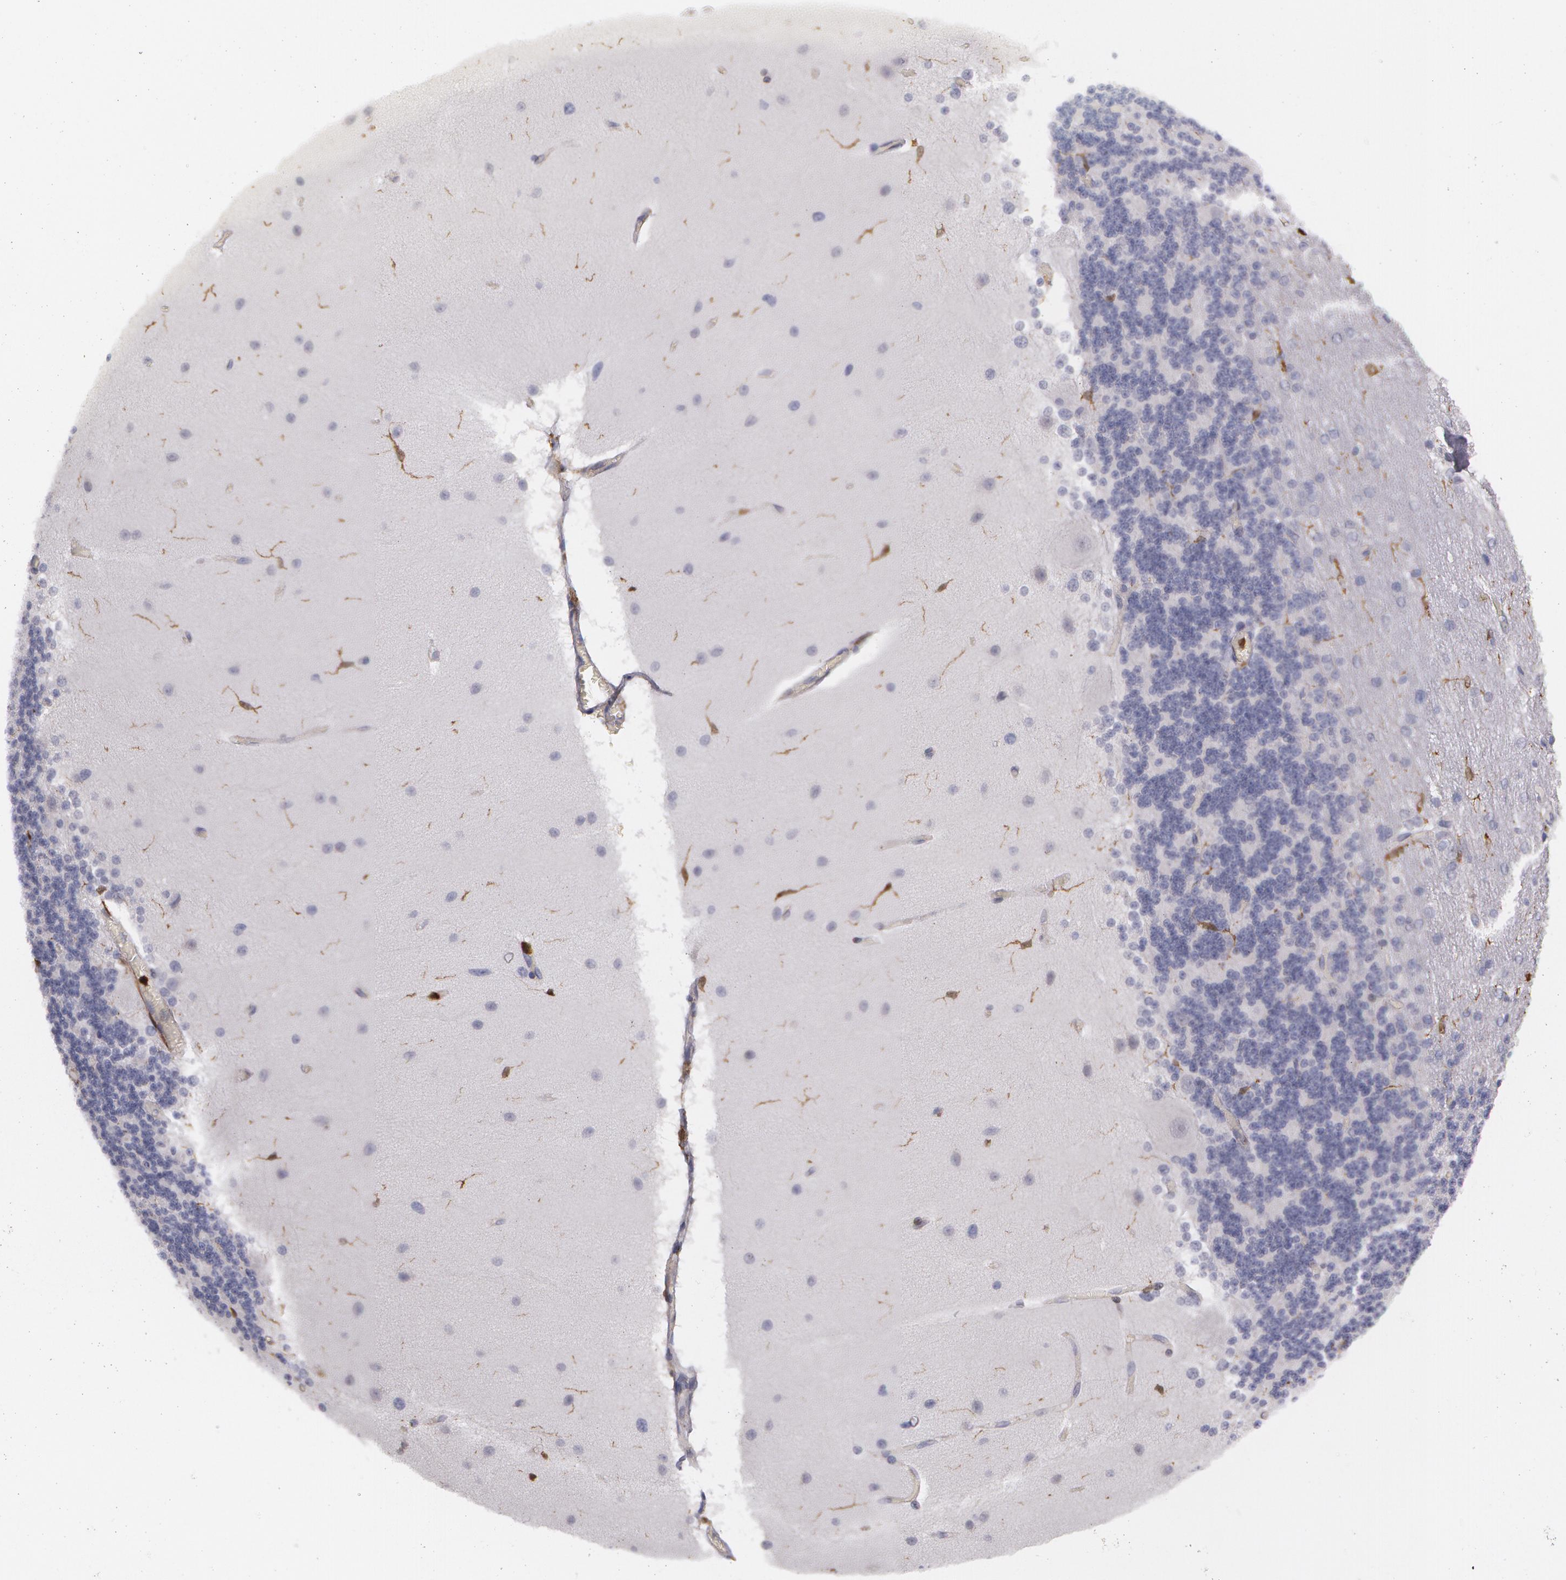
{"staining": {"intensity": "strong", "quantity": "<25%", "location": "cytoplasmic/membranous,nuclear"}, "tissue": "cerebellum", "cell_type": "Cells in granular layer", "image_type": "normal", "snomed": [{"axis": "morphology", "description": "Normal tissue, NOS"}, {"axis": "topography", "description": "Cerebellum"}], "caption": "Cells in granular layer demonstrate medium levels of strong cytoplasmic/membranous,nuclear positivity in approximately <25% of cells in unremarkable human cerebellum.", "gene": "SYK", "patient": {"sex": "female", "age": 54}}